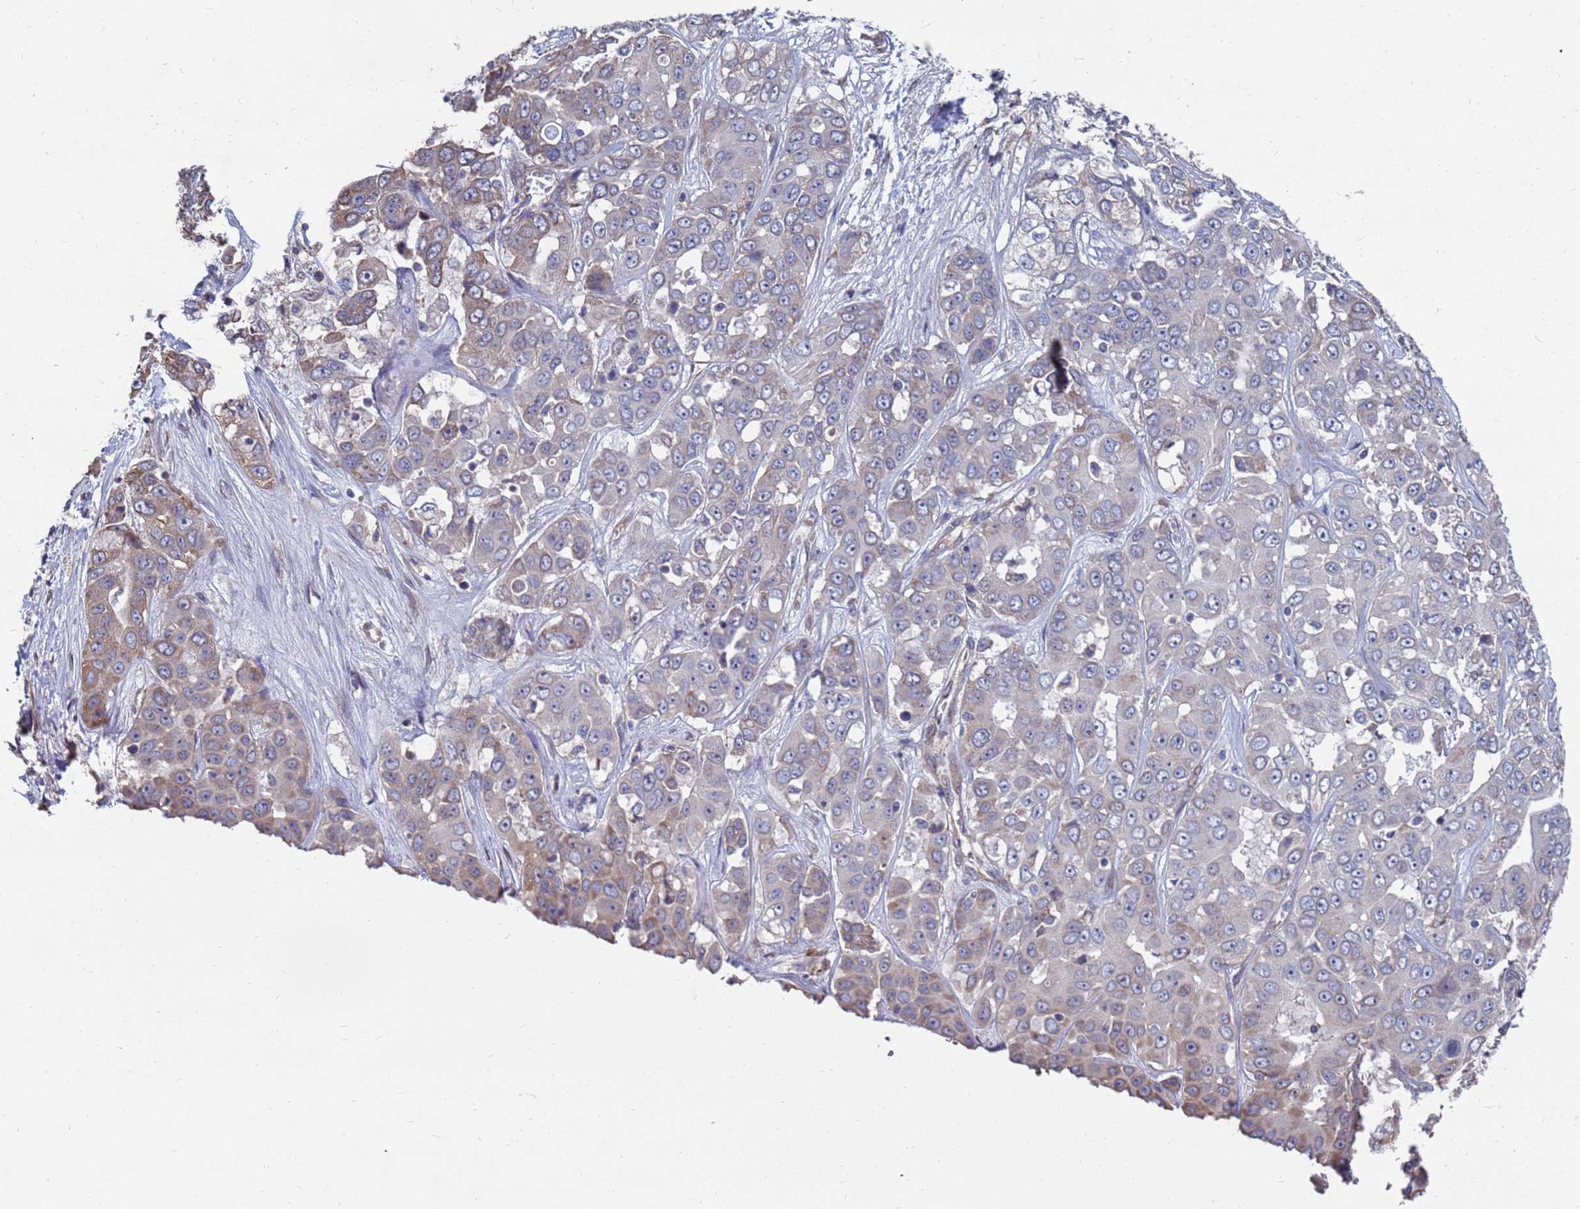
{"staining": {"intensity": "moderate", "quantity": "<25%", "location": "cytoplasmic/membranous"}, "tissue": "liver cancer", "cell_type": "Tumor cells", "image_type": "cancer", "snomed": [{"axis": "morphology", "description": "Cholangiocarcinoma"}, {"axis": "topography", "description": "Liver"}], "caption": "Approximately <25% of tumor cells in liver cancer exhibit moderate cytoplasmic/membranous protein positivity as visualized by brown immunohistochemical staining.", "gene": "CFAP119", "patient": {"sex": "female", "age": 52}}